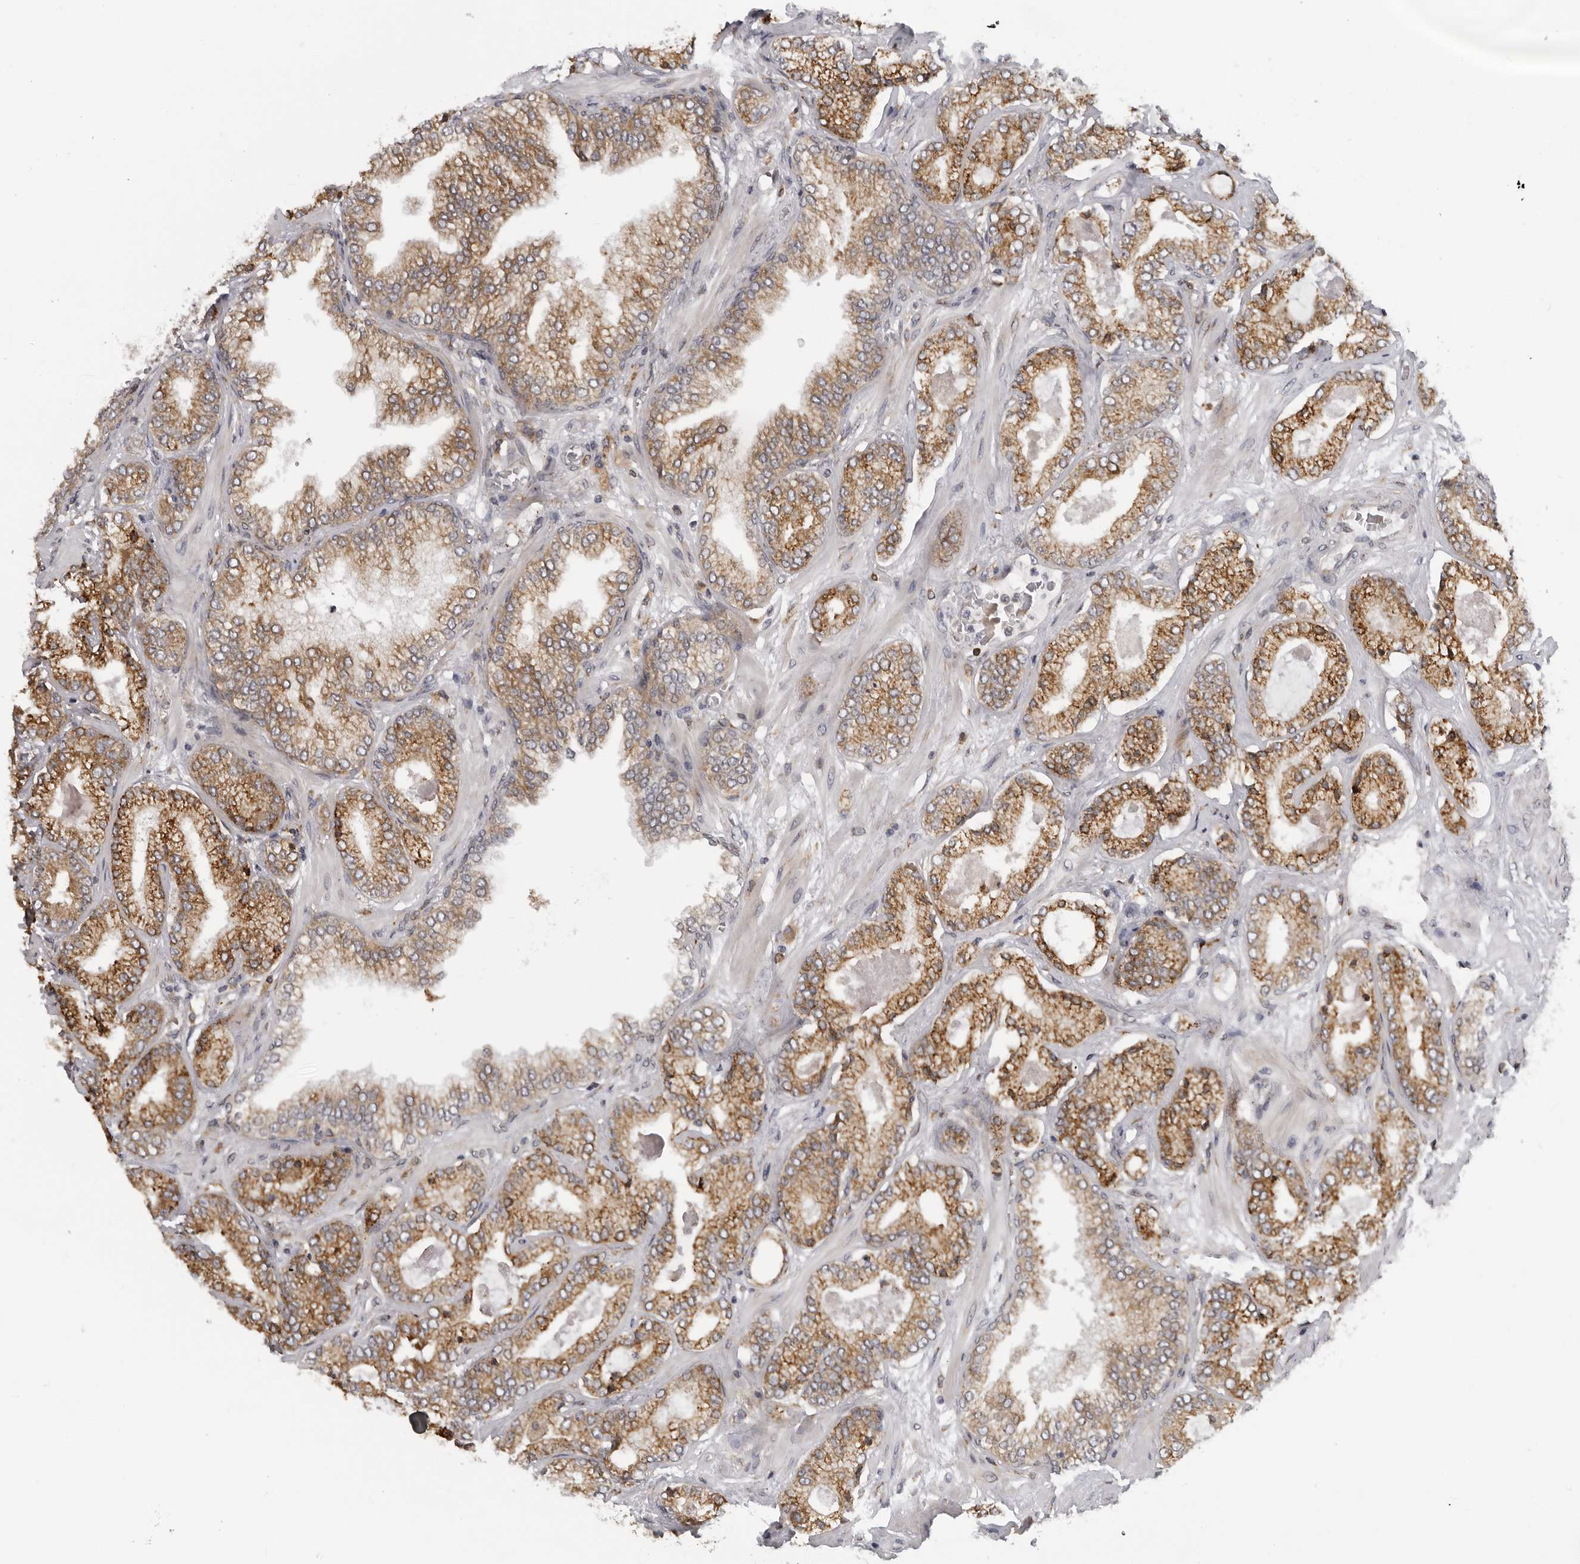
{"staining": {"intensity": "moderate", "quantity": ">75%", "location": "cytoplasmic/membranous"}, "tissue": "prostate cancer", "cell_type": "Tumor cells", "image_type": "cancer", "snomed": [{"axis": "morphology", "description": "Adenocarcinoma, High grade"}, {"axis": "topography", "description": "Prostate"}], "caption": "Prostate high-grade adenocarcinoma stained with DAB (3,3'-diaminobenzidine) immunohistochemistry (IHC) reveals medium levels of moderate cytoplasmic/membranous staining in approximately >75% of tumor cells.", "gene": "ALPK2", "patient": {"sex": "male", "age": 58}}